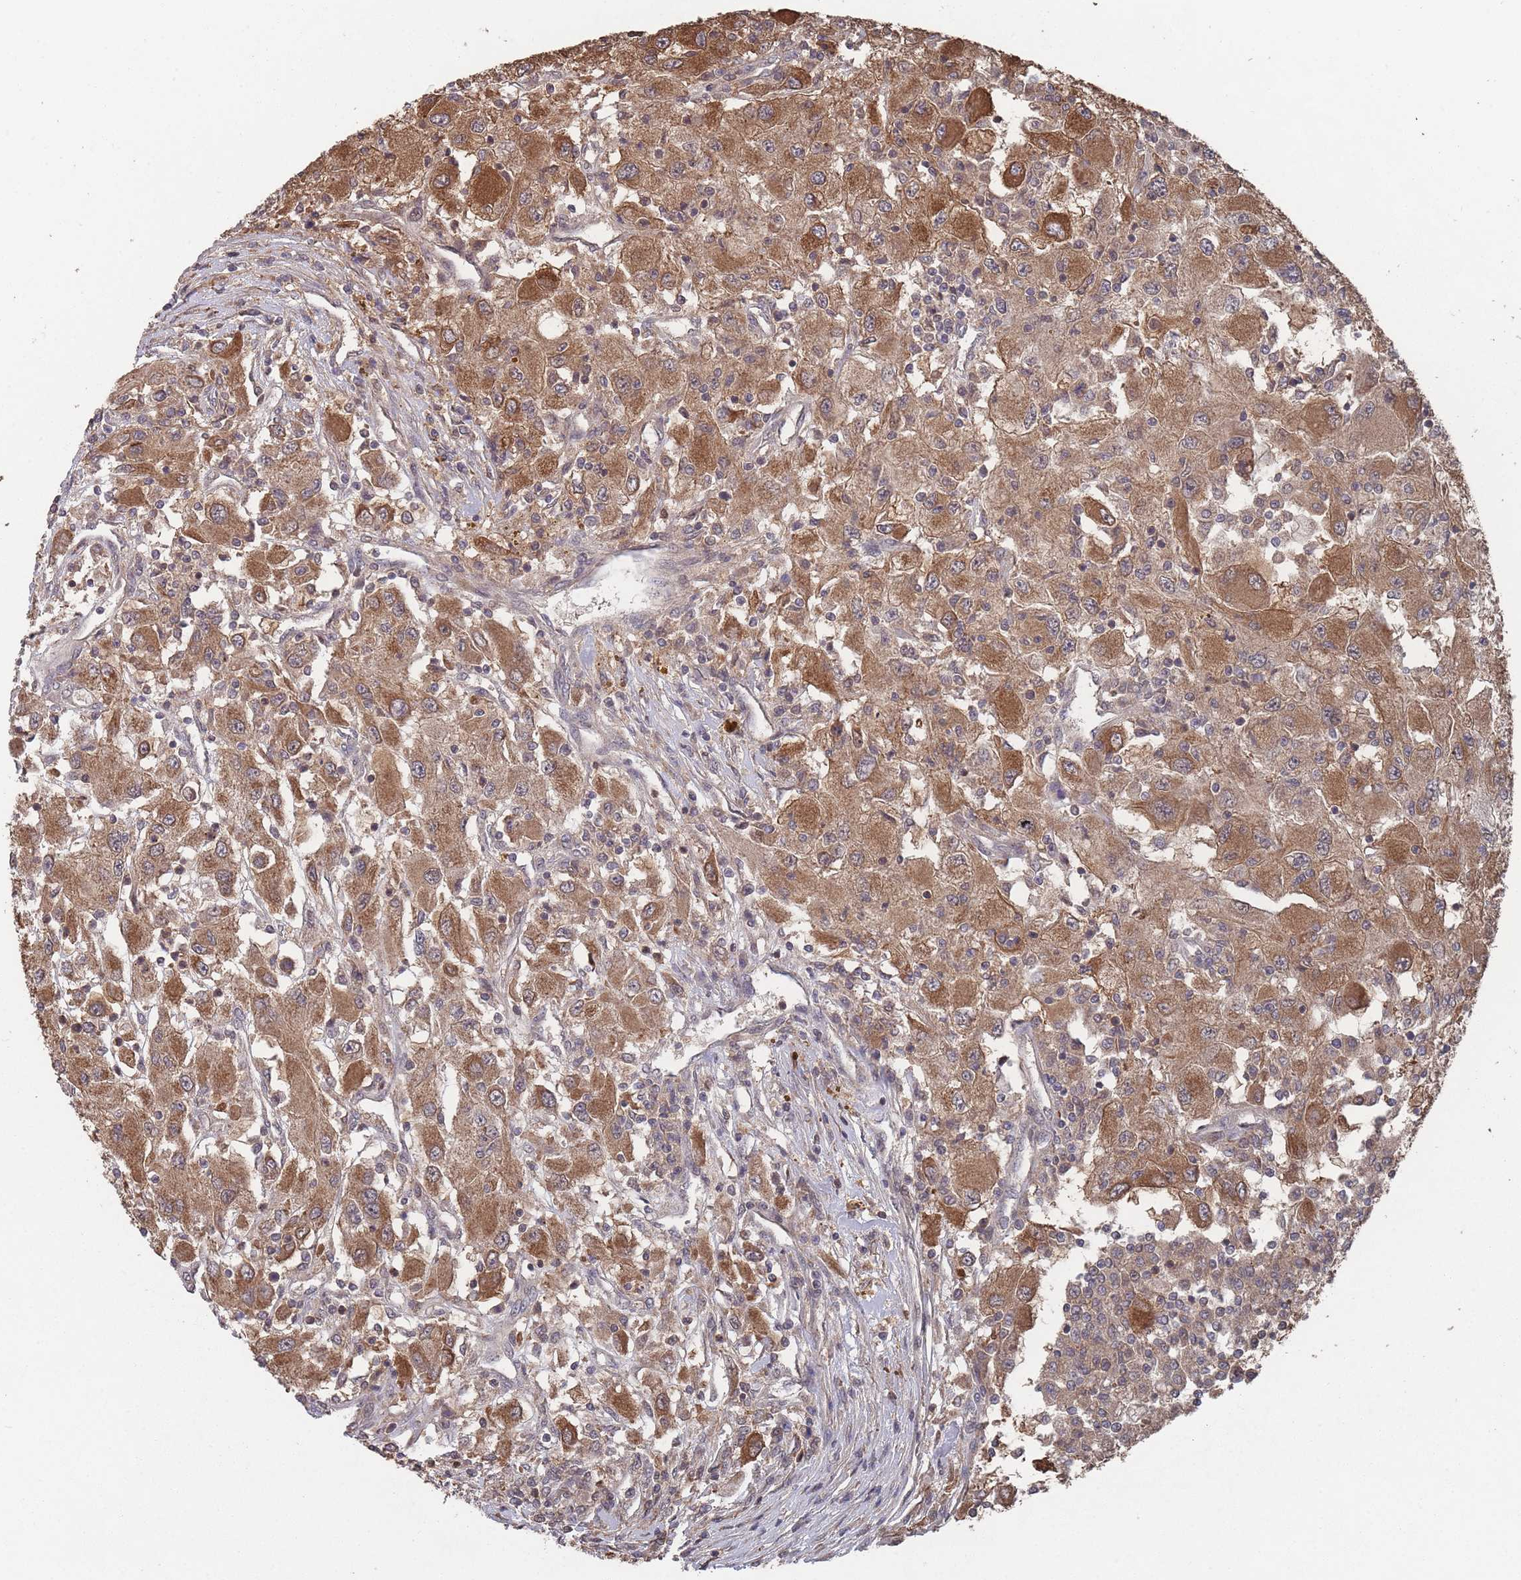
{"staining": {"intensity": "strong", "quantity": ">75%", "location": "cytoplasmic/membranous"}, "tissue": "renal cancer", "cell_type": "Tumor cells", "image_type": "cancer", "snomed": [{"axis": "morphology", "description": "Adenocarcinoma, NOS"}, {"axis": "topography", "description": "Kidney"}], "caption": "Immunohistochemical staining of human renal cancer reveals high levels of strong cytoplasmic/membranous expression in approximately >75% of tumor cells.", "gene": "SF3B1", "patient": {"sex": "female", "age": 67}}